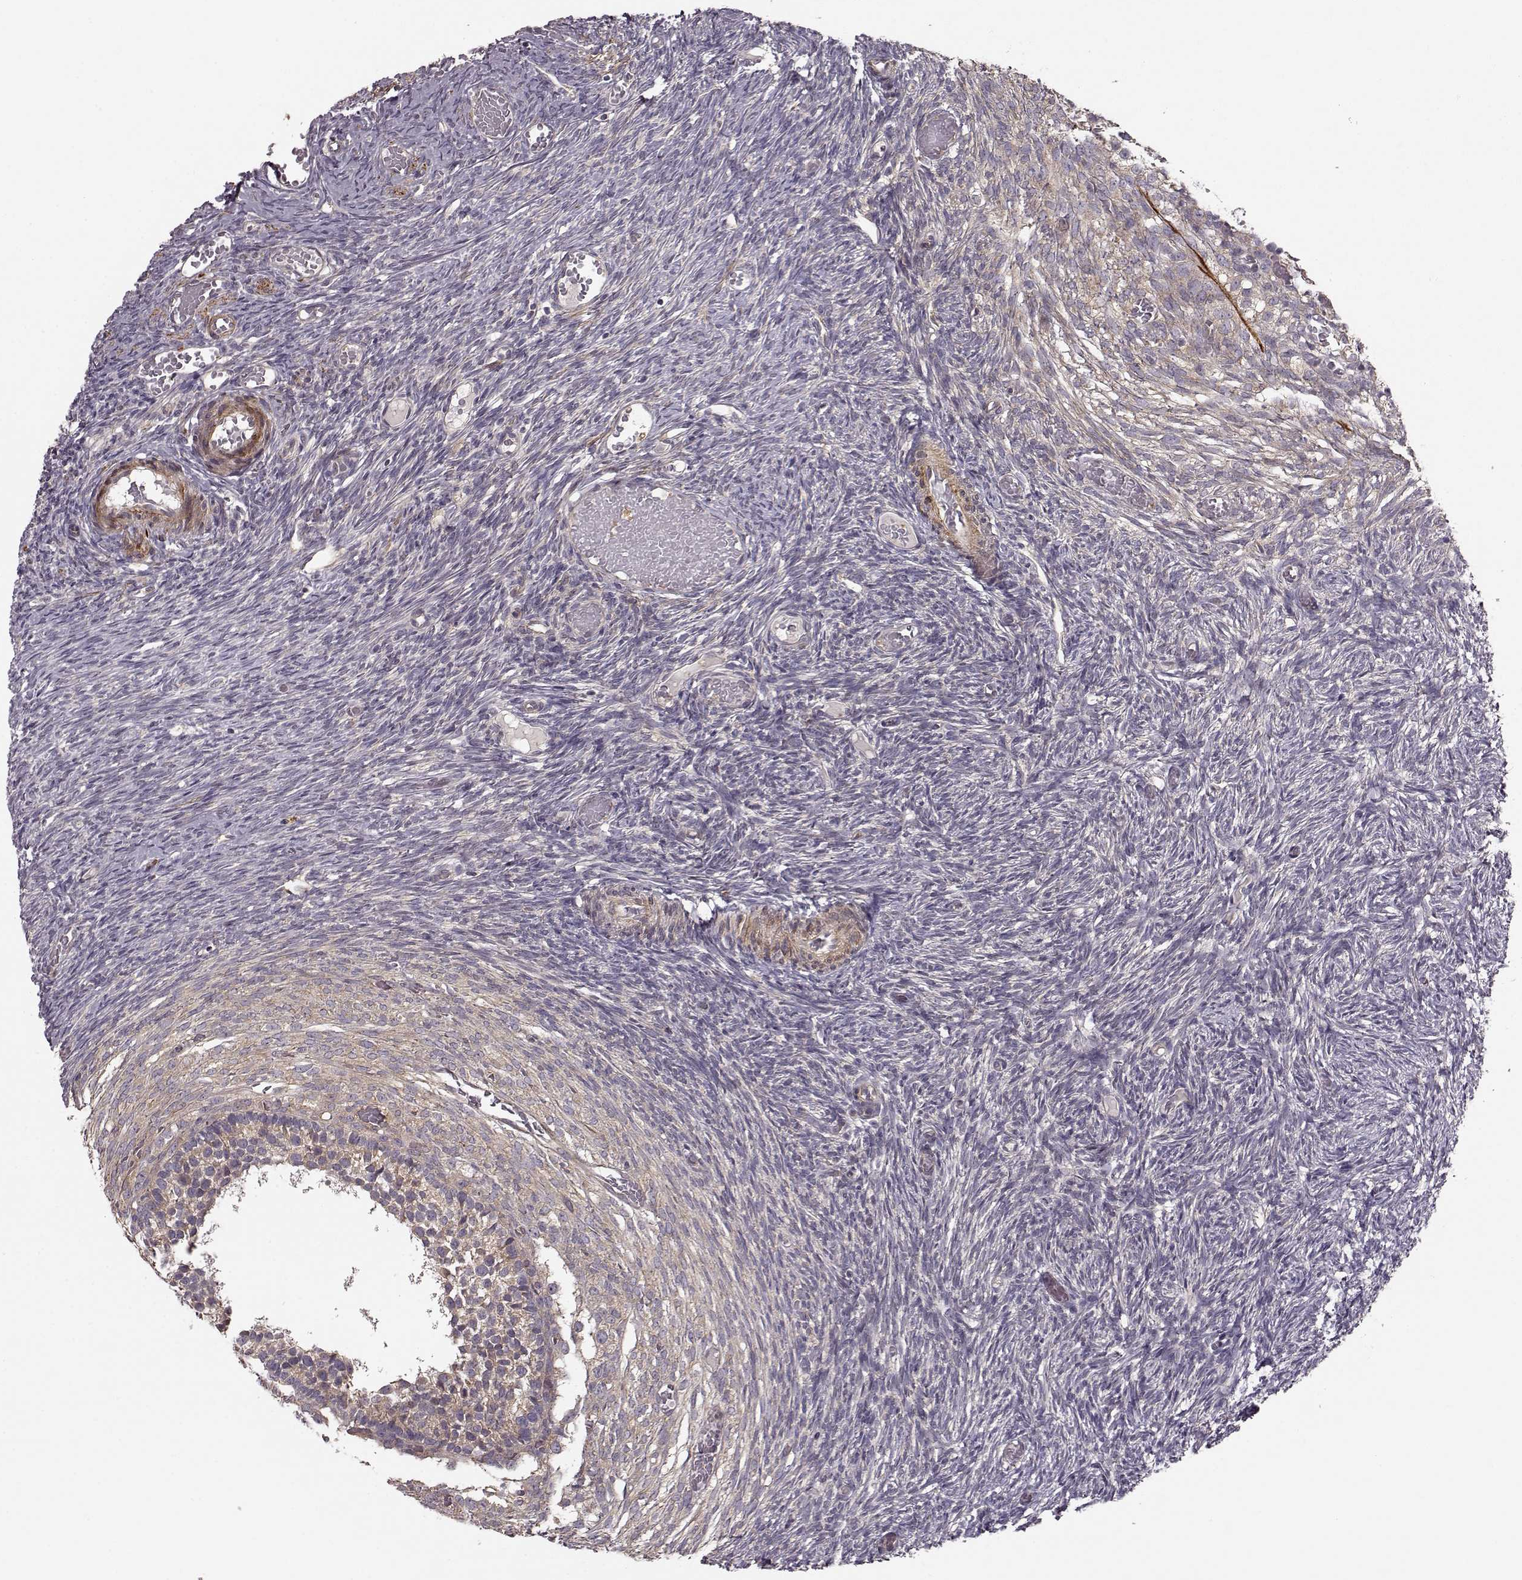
{"staining": {"intensity": "weak", "quantity": "<25%", "location": "cytoplasmic/membranous"}, "tissue": "ovary", "cell_type": "Follicle cells", "image_type": "normal", "snomed": [{"axis": "morphology", "description": "Normal tissue, NOS"}, {"axis": "topography", "description": "Ovary"}], "caption": "This is an IHC photomicrograph of normal human ovary. There is no positivity in follicle cells.", "gene": "SLAIN2", "patient": {"sex": "female", "age": 39}}